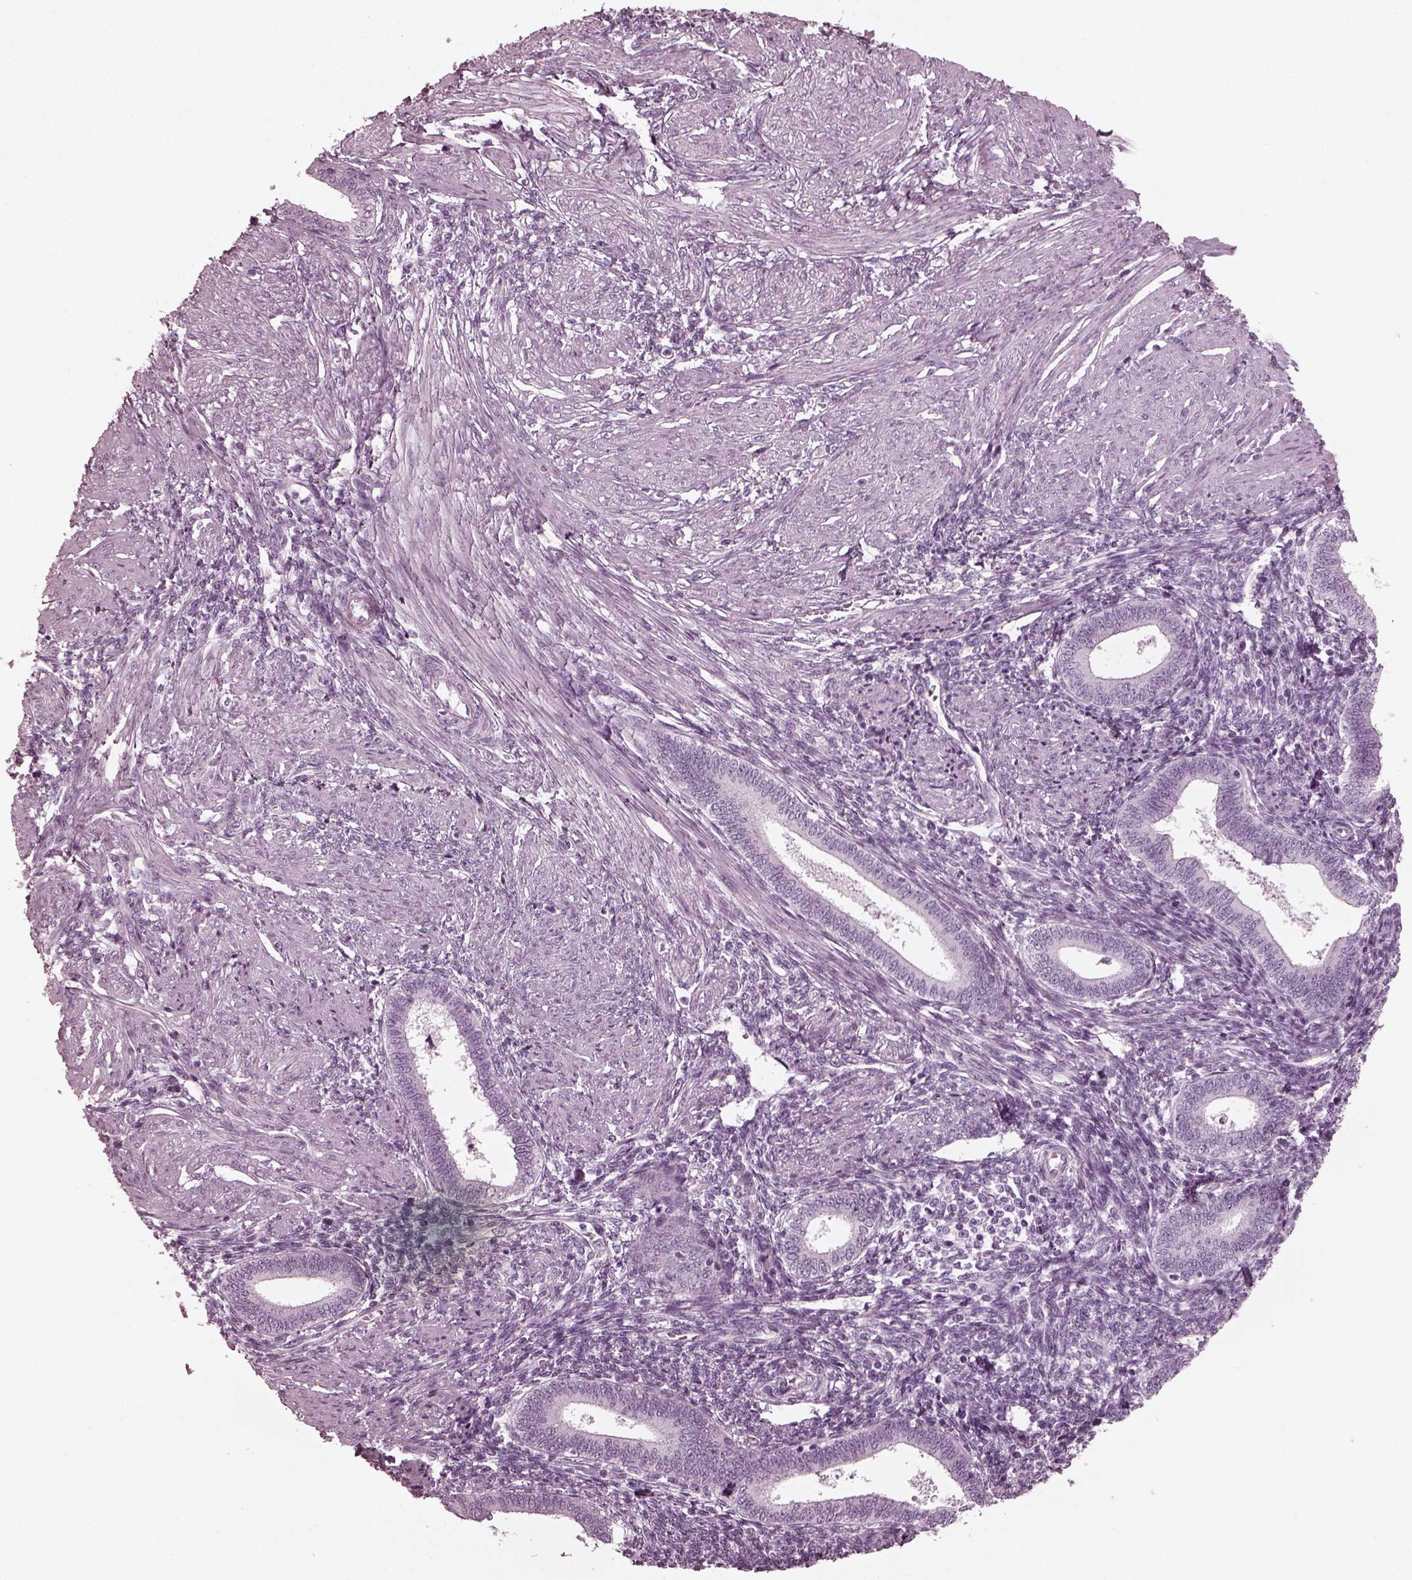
{"staining": {"intensity": "negative", "quantity": "none", "location": "none"}, "tissue": "endometrium", "cell_type": "Cells in endometrial stroma", "image_type": "normal", "snomed": [{"axis": "morphology", "description": "Normal tissue, NOS"}, {"axis": "topography", "description": "Endometrium"}], "caption": "This is an IHC histopathology image of benign endometrium. There is no staining in cells in endometrial stroma.", "gene": "GRM6", "patient": {"sex": "female", "age": 42}}